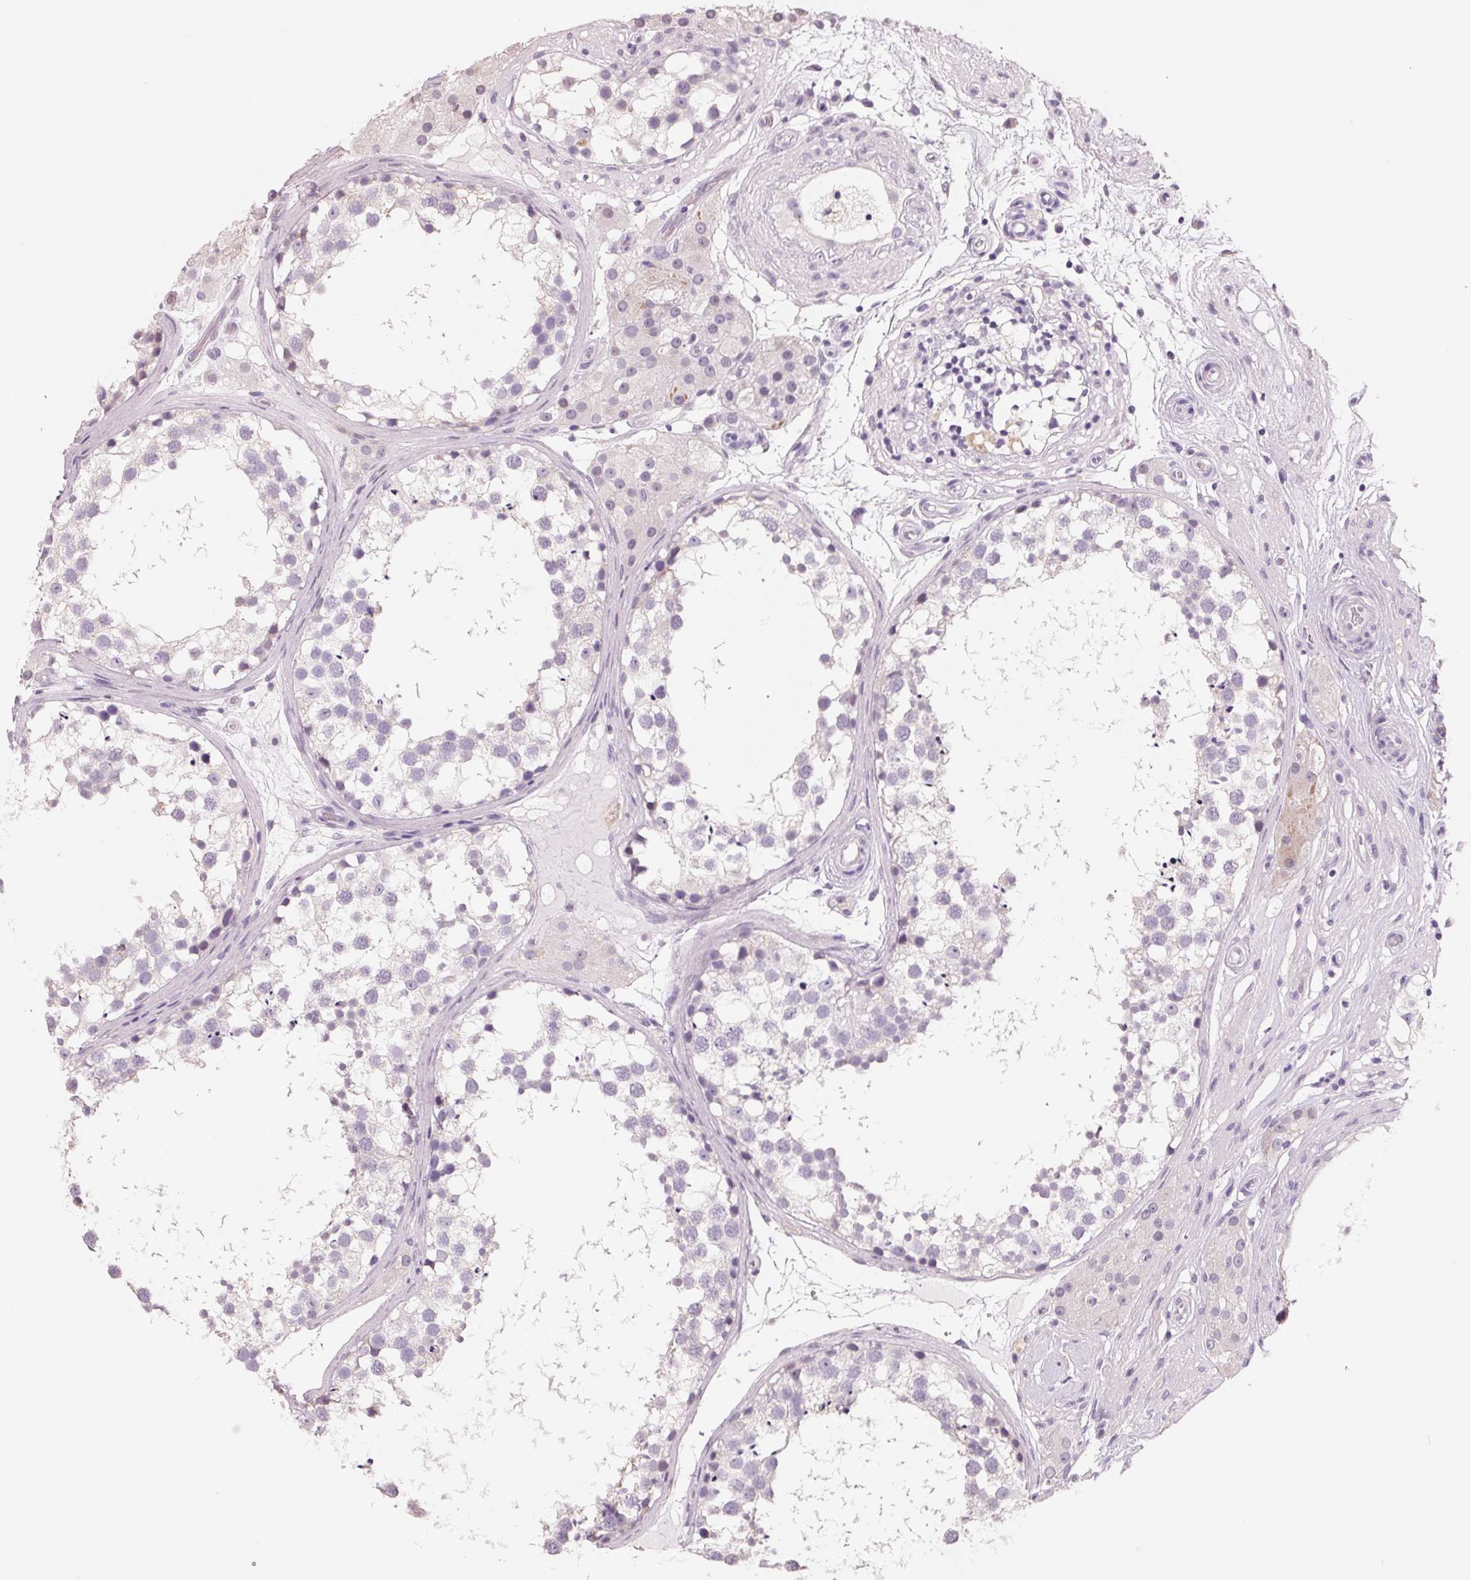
{"staining": {"intensity": "negative", "quantity": "none", "location": "none"}, "tissue": "testis", "cell_type": "Cells in seminiferous ducts", "image_type": "normal", "snomed": [{"axis": "morphology", "description": "Normal tissue, NOS"}, {"axis": "morphology", "description": "Seminoma, NOS"}, {"axis": "topography", "description": "Testis"}], "caption": "This is an IHC micrograph of unremarkable human testis. There is no expression in cells in seminiferous ducts.", "gene": "FTCD", "patient": {"sex": "male", "age": 65}}